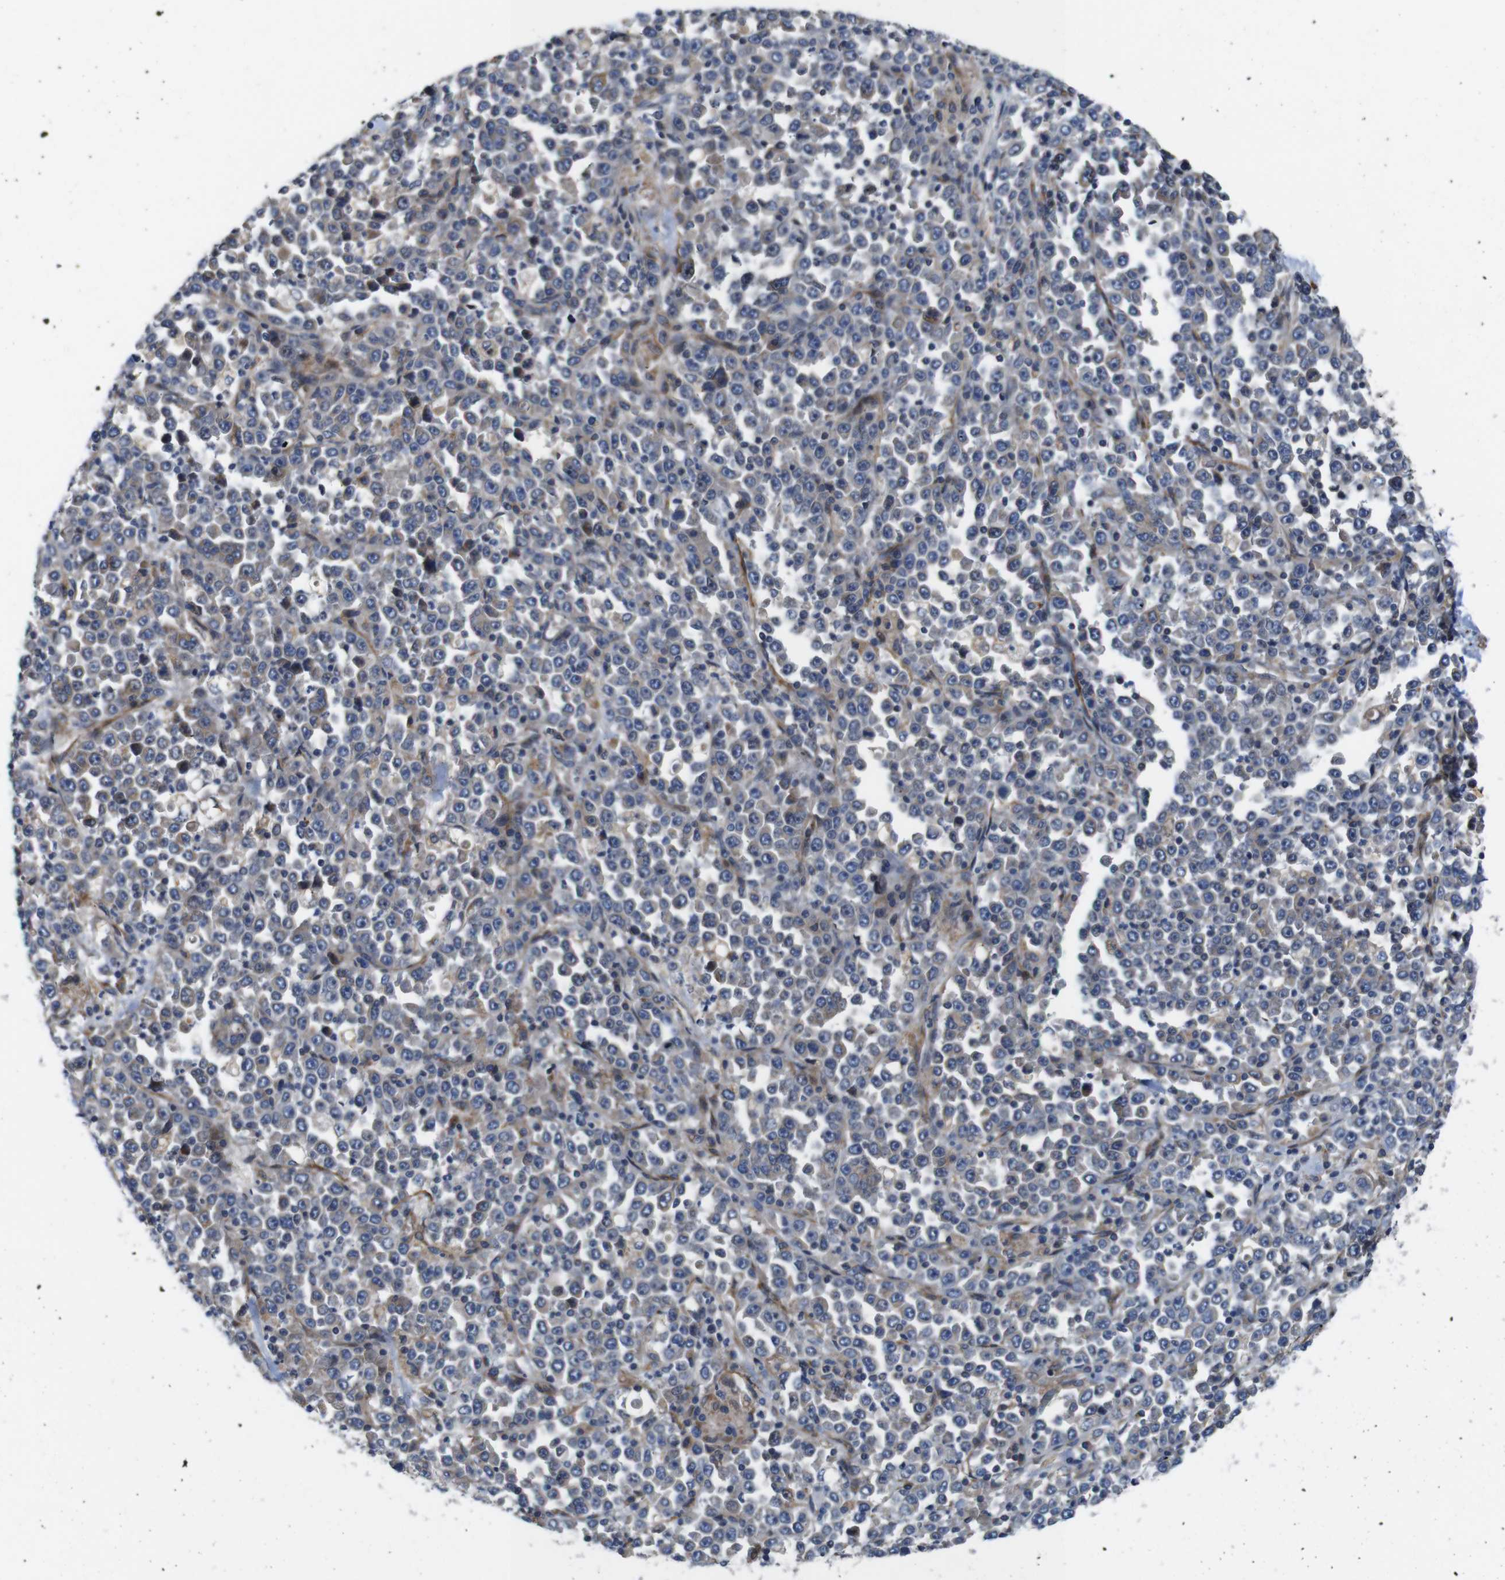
{"staining": {"intensity": "weak", "quantity": "<25%", "location": "cytoplasmic/membranous"}, "tissue": "stomach cancer", "cell_type": "Tumor cells", "image_type": "cancer", "snomed": [{"axis": "morphology", "description": "Normal tissue, NOS"}, {"axis": "morphology", "description": "Adenocarcinoma, NOS"}, {"axis": "topography", "description": "Stomach, upper"}, {"axis": "topography", "description": "Stomach"}], "caption": "Tumor cells show no significant protein staining in stomach cancer. (Immunohistochemistry (ihc), brightfield microscopy, high magnification).", "gene": "GGT7", "patient": {"sex": "male", "age": 59}}